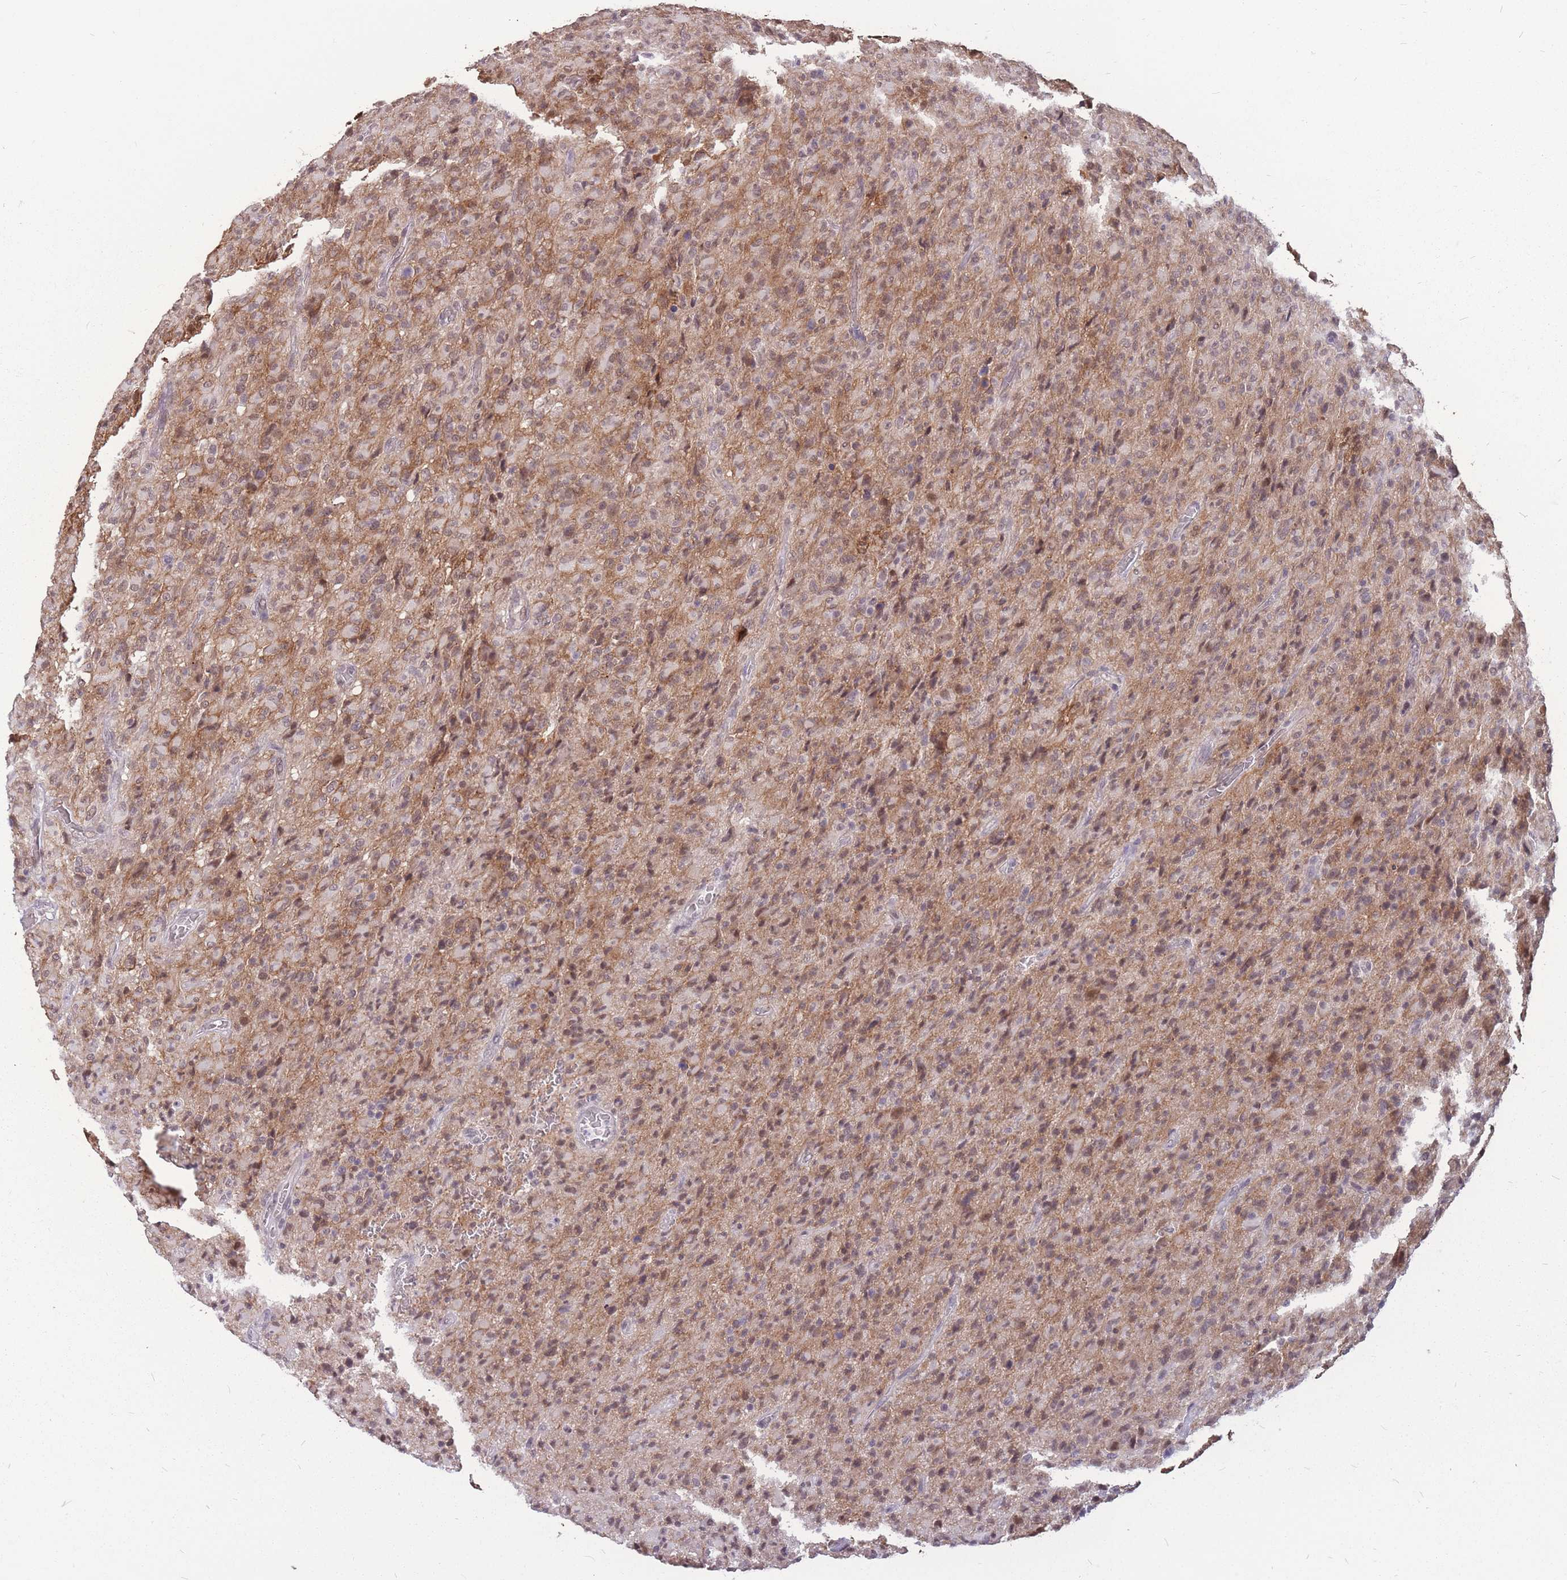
{"staining": {"intensity": "weak", "quantity": "25%-75%", "location": "nuclear"}, "tissue": "glioma", "cell_type": "Tumor cells", "image_type": "cancer", "snomed": [{"axis": "morphology", "description": "Glioma, malignant, High grade"}, {"axis": "topography", "description": "Brain"}], "caption": "Weak nuclear protein expression is seen in approximately 25%-75% of tumor cells in malignant high-grade glioma. The staining was performed using DAB, with brown indicating positive protein expression. Nuclei are stained blue with hematoxylin.", "gene": "ADD2", "patient": {"sex": "female", "age": 57}}